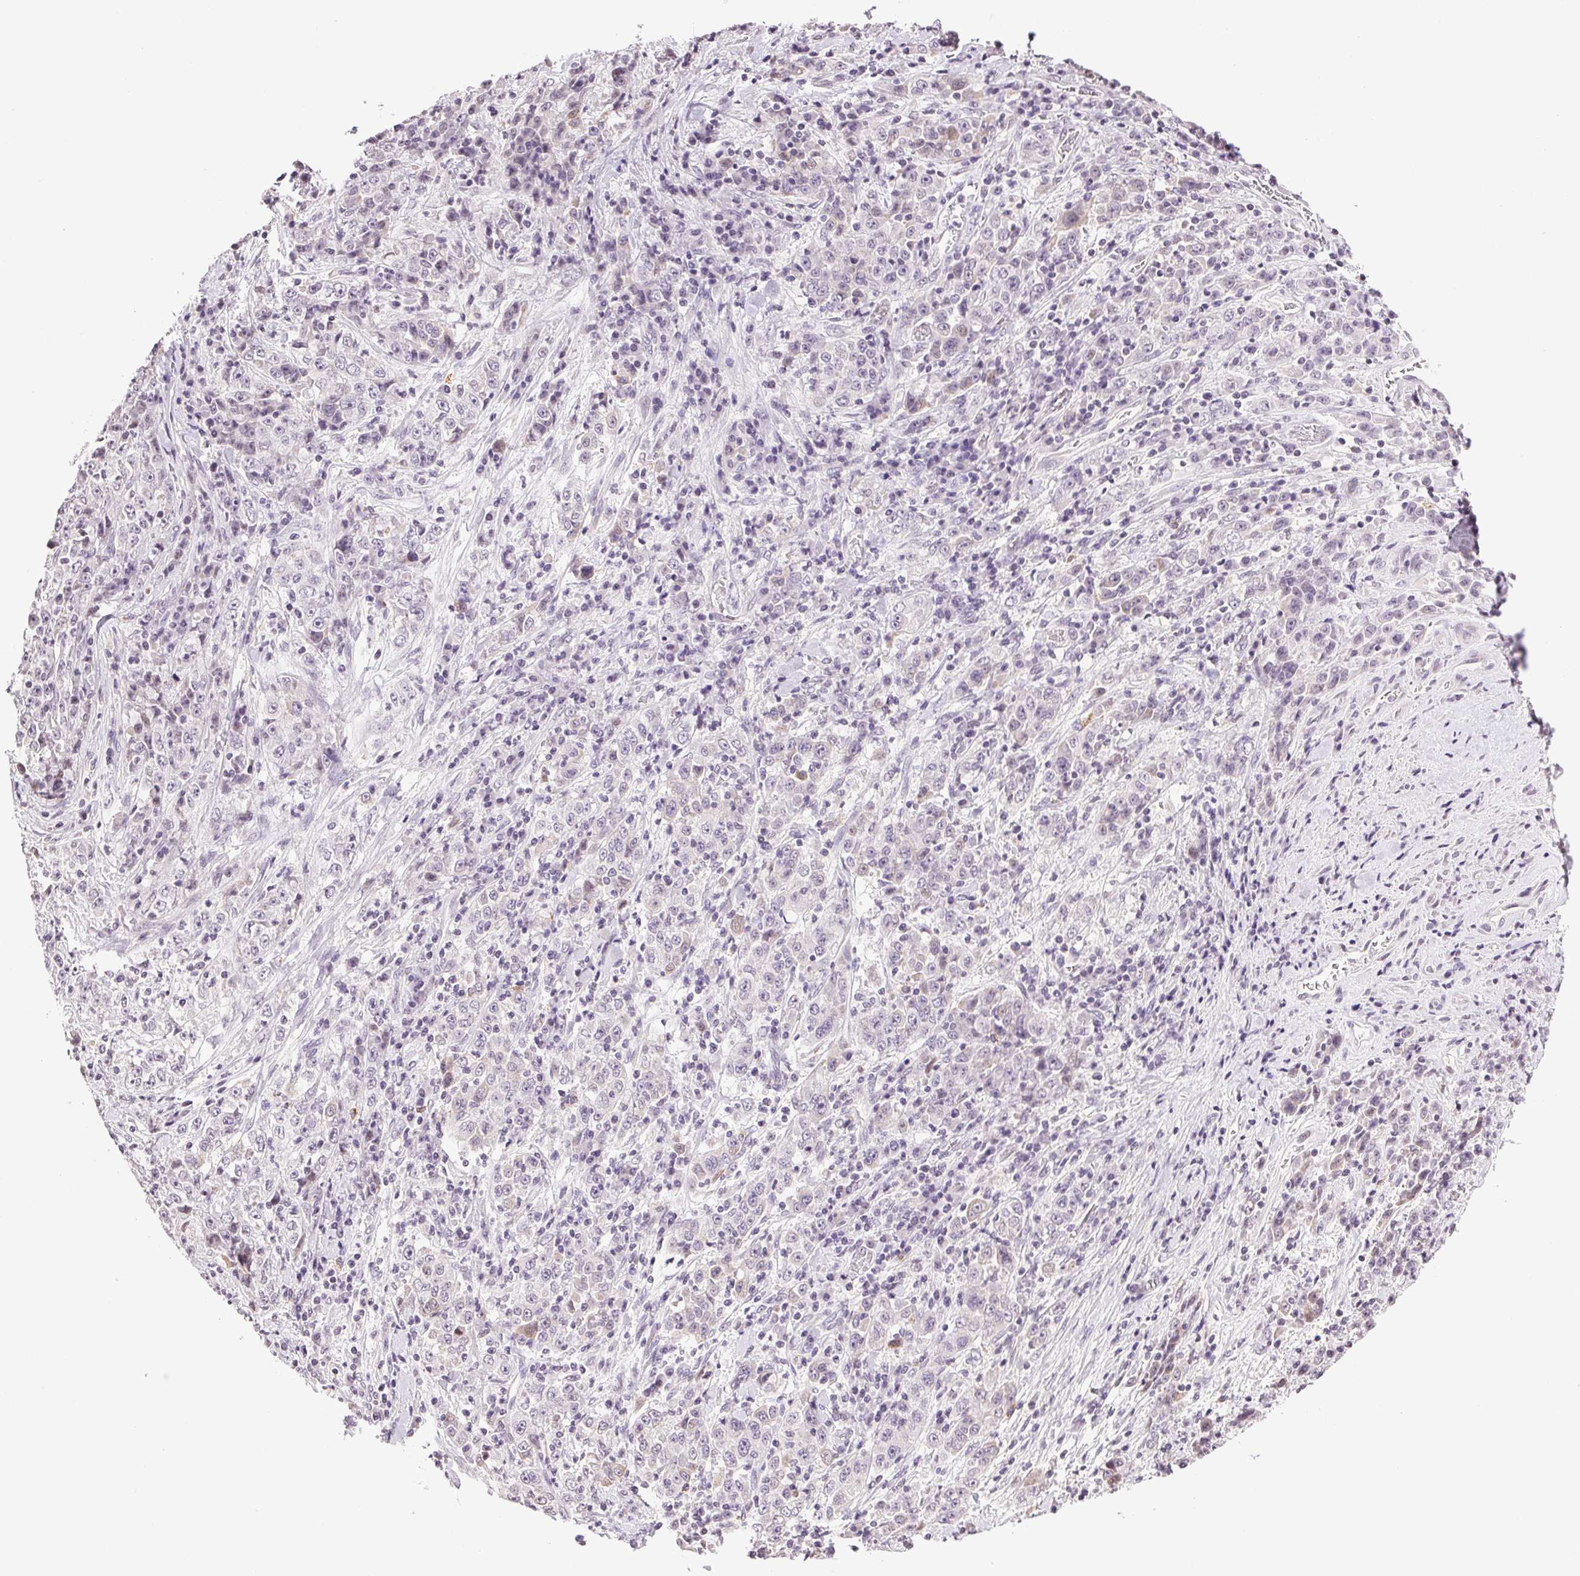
{"staining": {"intensity": "negative", "quantity": "none", "location": "none"}, "tissue": "stomach cancer", "cell_type": "Tumor cells", "image_type": "cancer", "snomed": [{"axis": "morphology", "description": "Normal tissue, NOS"}, {"axis": "morphology", "description": "Adenocarcinoma, NOS"}, {"axis": "topography", "description": "Stomach, upper"}, {"axis": "topography", "description": "Stomach"}], "caption": "Stomach cancer was stained to show a protein in brown. There is no significant staining in tumor cells.", "gene": "TNNT3", "patient": {"sex": "male", "age": 59}}